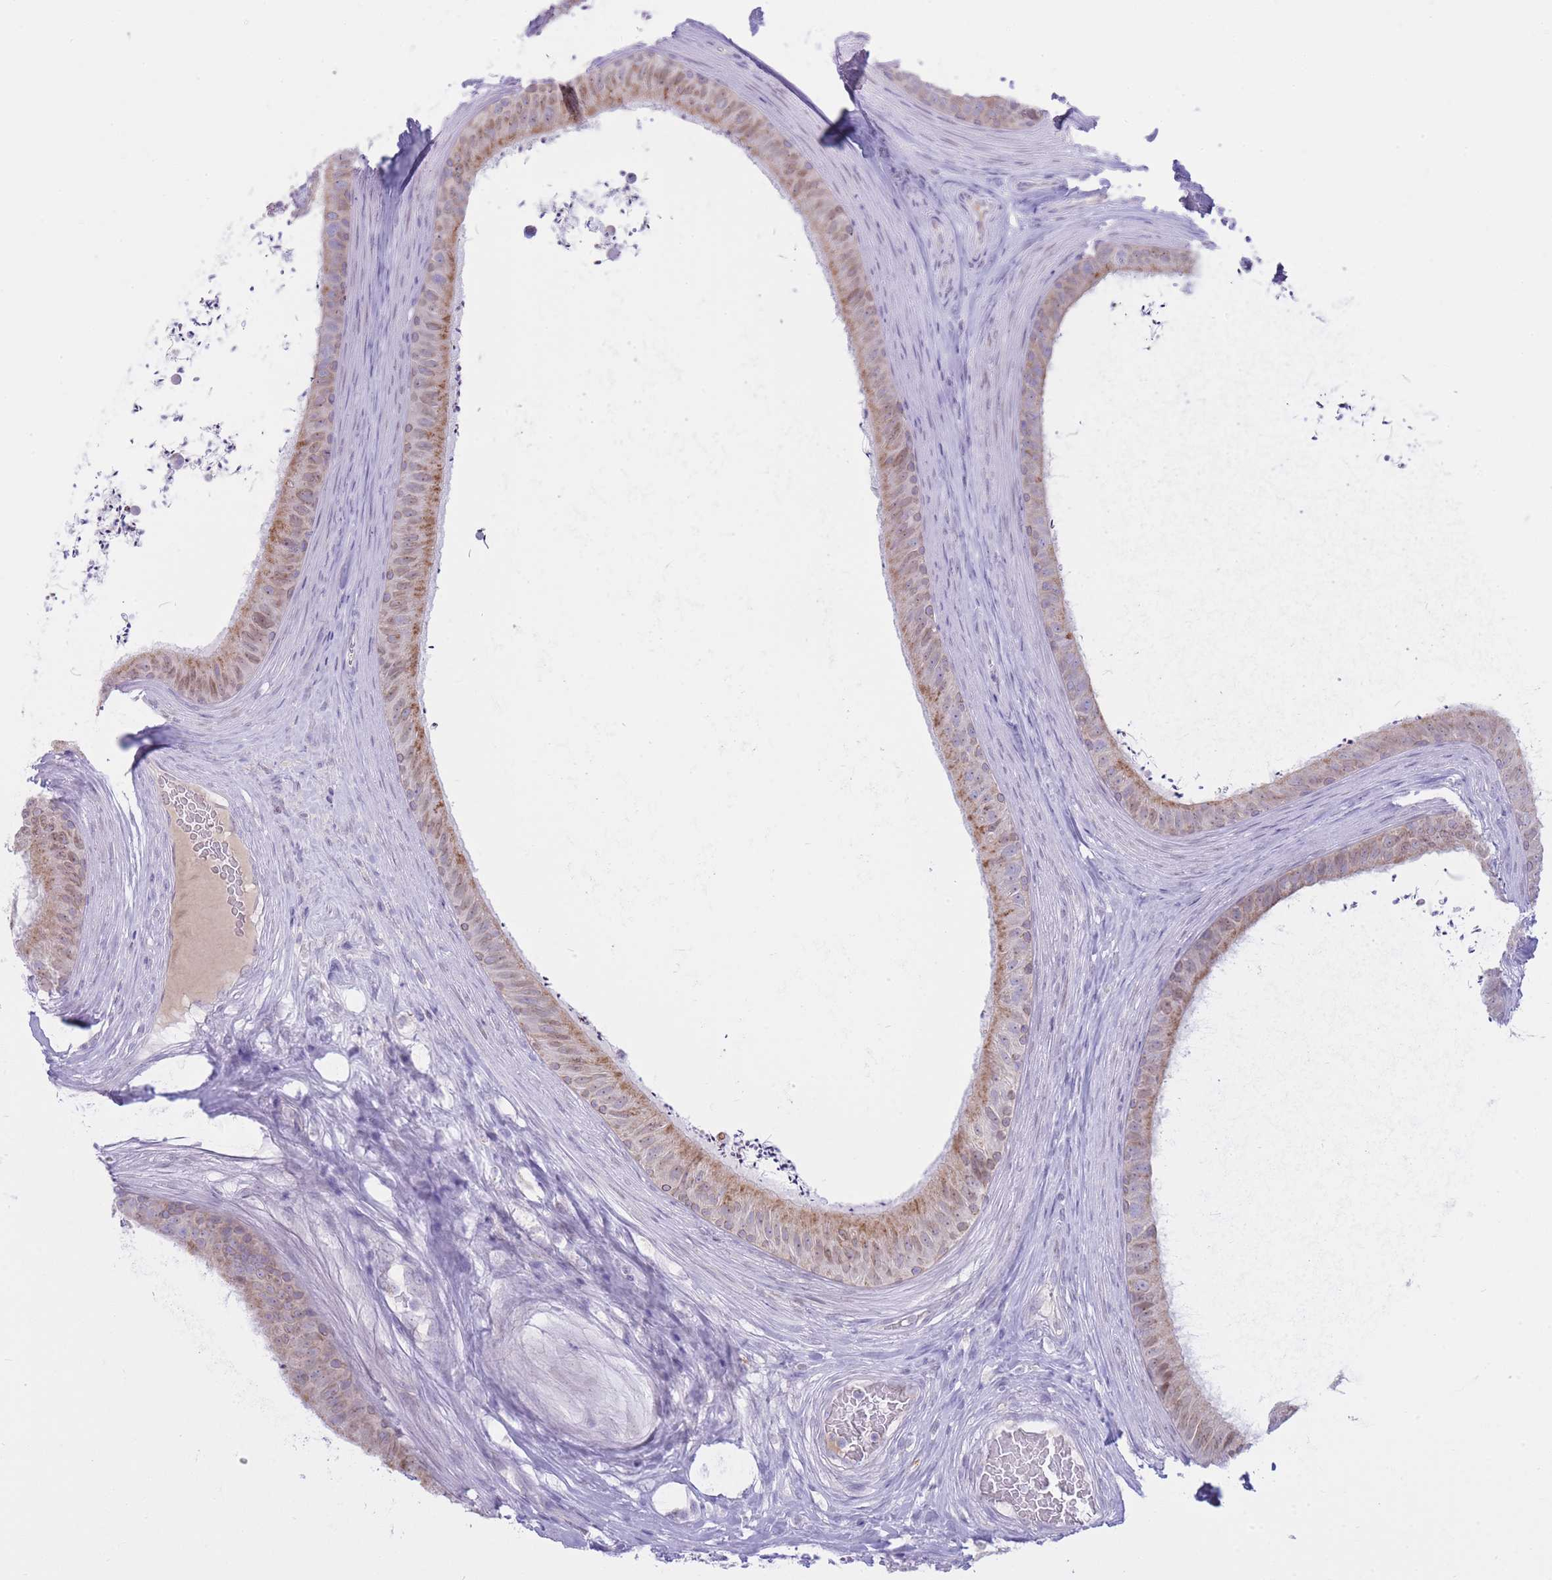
{"staining": {"intensity": "moderate", "quantity": ">75%", "location": "cytoplasmic/membranous"}, "tissue": "epididymis", "cell_type": "Glandular cells", "image_type": "normal", "snomed": [{"axis": "morphology", "description": "Normal tissue, NOS"}, {"axis": "topography", "description": "Testis"}, {"axis": "topography", "description": "Epididymis"}], "caption": "Brown immunohistochemical staining in benign epididymis exhibits moderate cytoplasmic/membranous staining in approximately >75% of glandular cells. (Stains: DAB (3,3'-diaminobenzidine) in brown, nuclei in blue, Microscopy: brightfield microscopy at high magnification).", "gene": "NANP", "patient": {"sex": "male", "age": 41}}